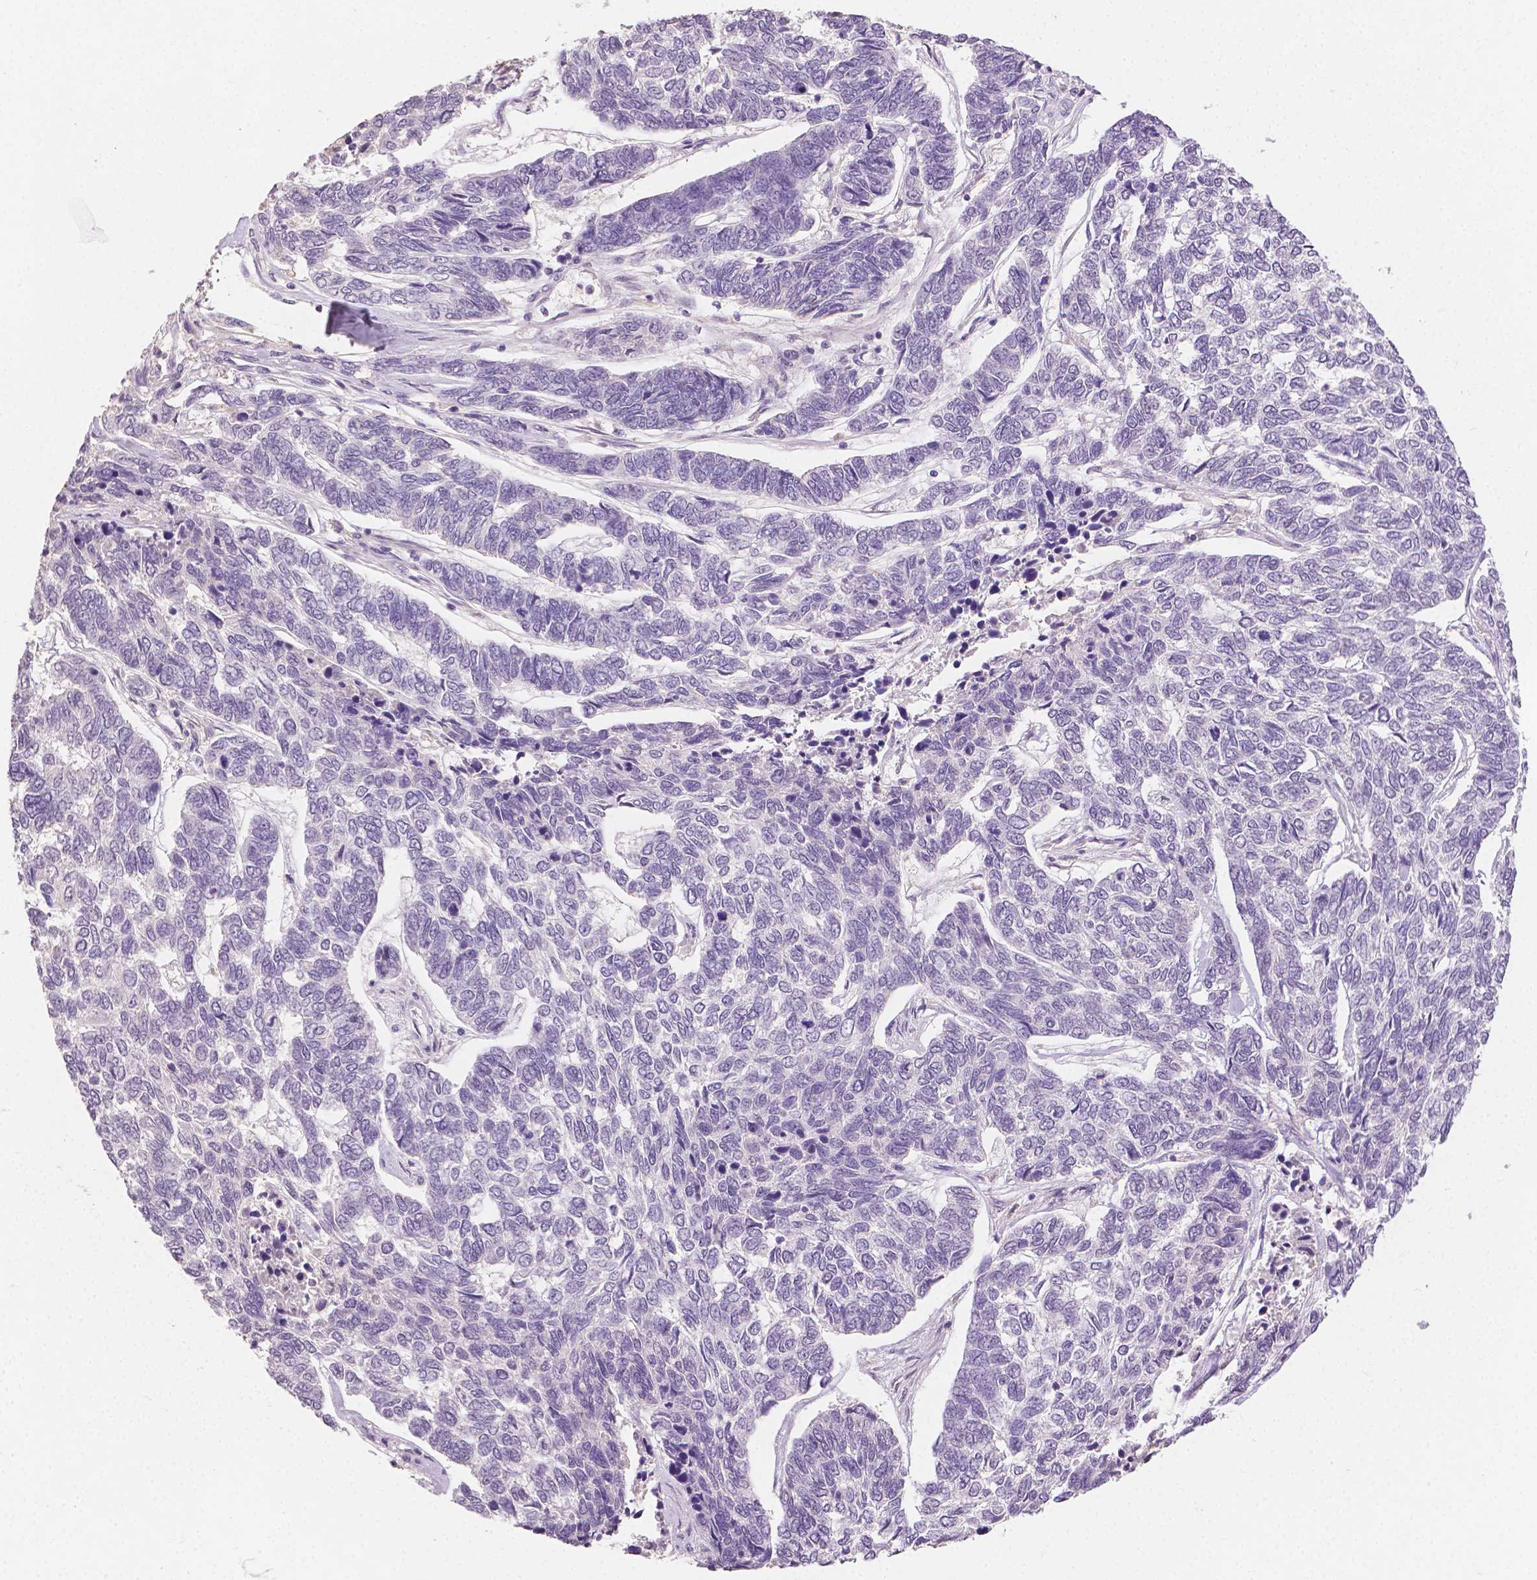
{"staining": {"intensity": "negative", "quantity": "none", "location": "none"}, "tissue": "skin cancer", "cell_type": "Tumor cells", "image_type": "cancer", "snomed": [{"axis": "morphology", "description": "Basal cell carcinoma"}, {"axis": "topography", "description": "Skin"}], "caption": "Immunohistochemical staining of human skin cancer shows no significant positivity in tumor cells.", "gene": "TGM1", "patient": {"sex": "female", "age": 65}}